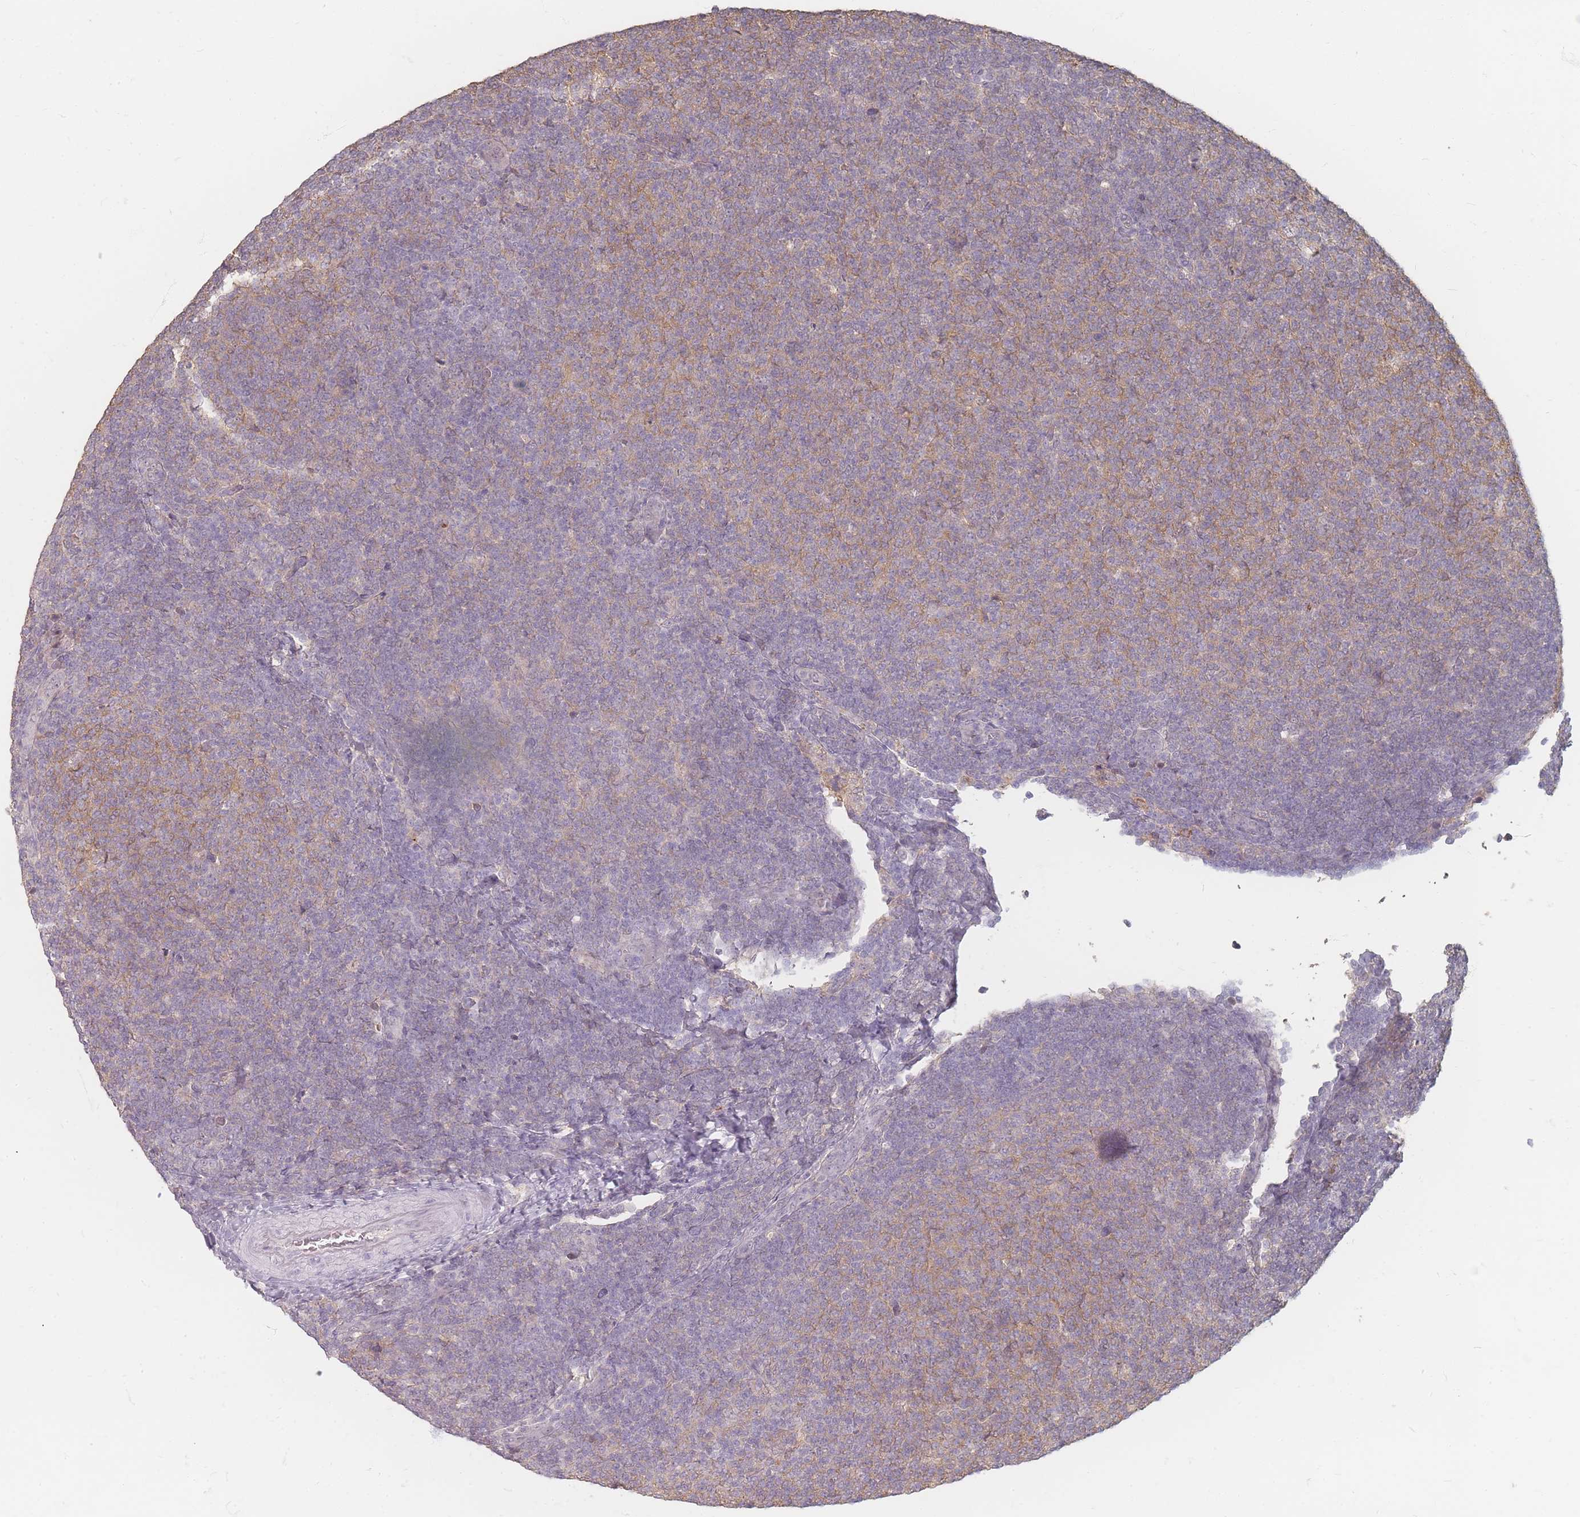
{"staining": {"intensity": "moderate", "quantity": "25%-75%", "location": "cytoplasmic/membranous"}, "tissue": "lymphoma", "cell_type": "Tumor cells", "image_type": "cancer", "snomed": [{"axis": "morphology", "description": "Malignant lymphoma, non-Hodgkin's type, Low grade"}, {"axis": "topography", "description": "Lymph node"}], "caption": "Immunohistochemical staining of lymphoma exhibits medium levels of moderate cytoplasmic/membranous protein positivity in about 25%-75% of tumor cells. (DAB (3,3'-diaminobenzidine) IHC with brightfield microscopy, high magnification).", "gene": "RFTN1", "patient": {"sex": "male", "age": 66}}